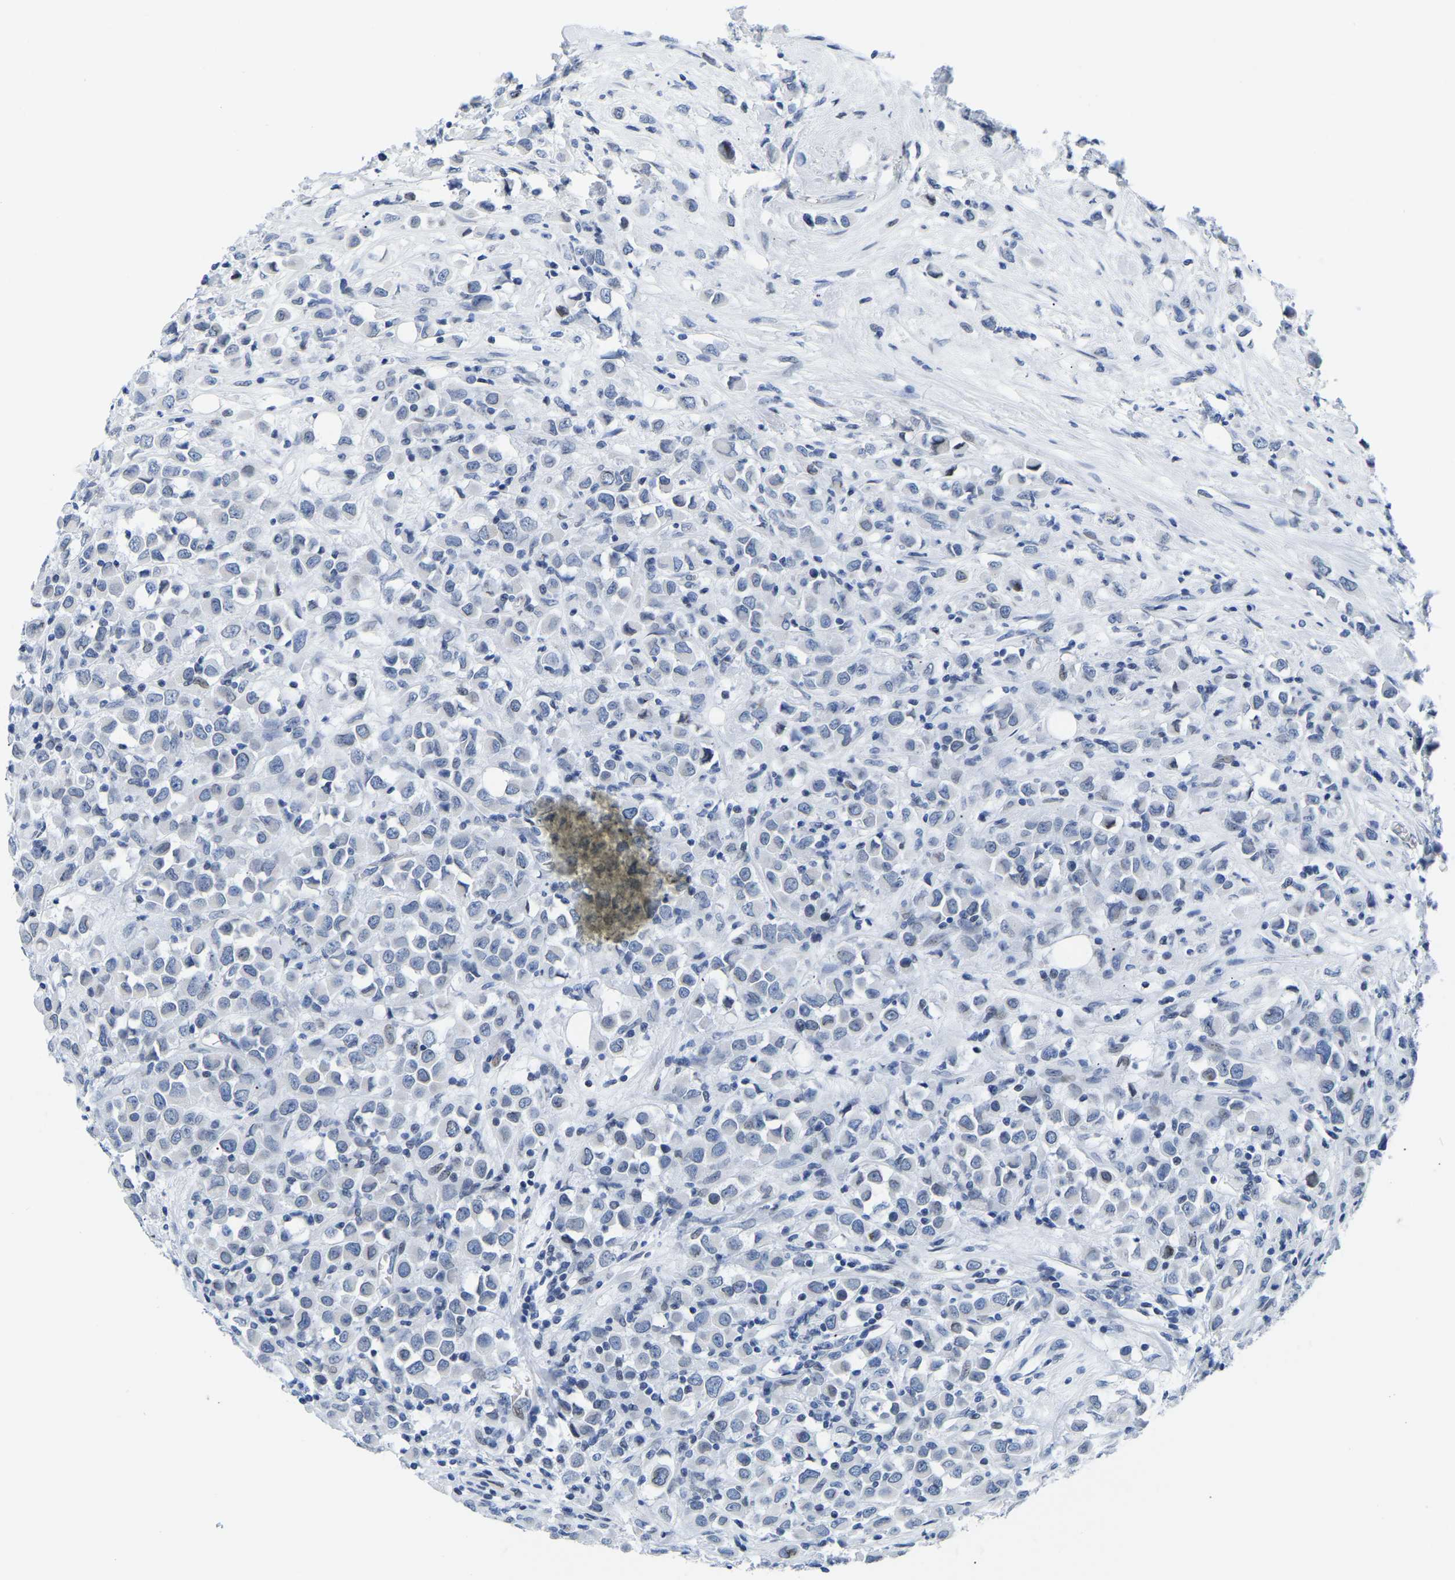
{"staining": {"intensity": "negative", "quantity": "none", "location": "none"}, "tissue": "breast cancer", "cell_type": "Tumor cells", "image_type": "cancer", "snomed": [{"axis": "morphology", "description": "Duct carcinoma"}, {"axis": "topography", "description": "Breast"}], "caption": "DAB immunohistochemical staining of human breast infiltrating ductal carcinoma exhibits no significant expression in tumor cells.", "gene": "UPK3A", "patient": {"sex": "female", "age": 61}}